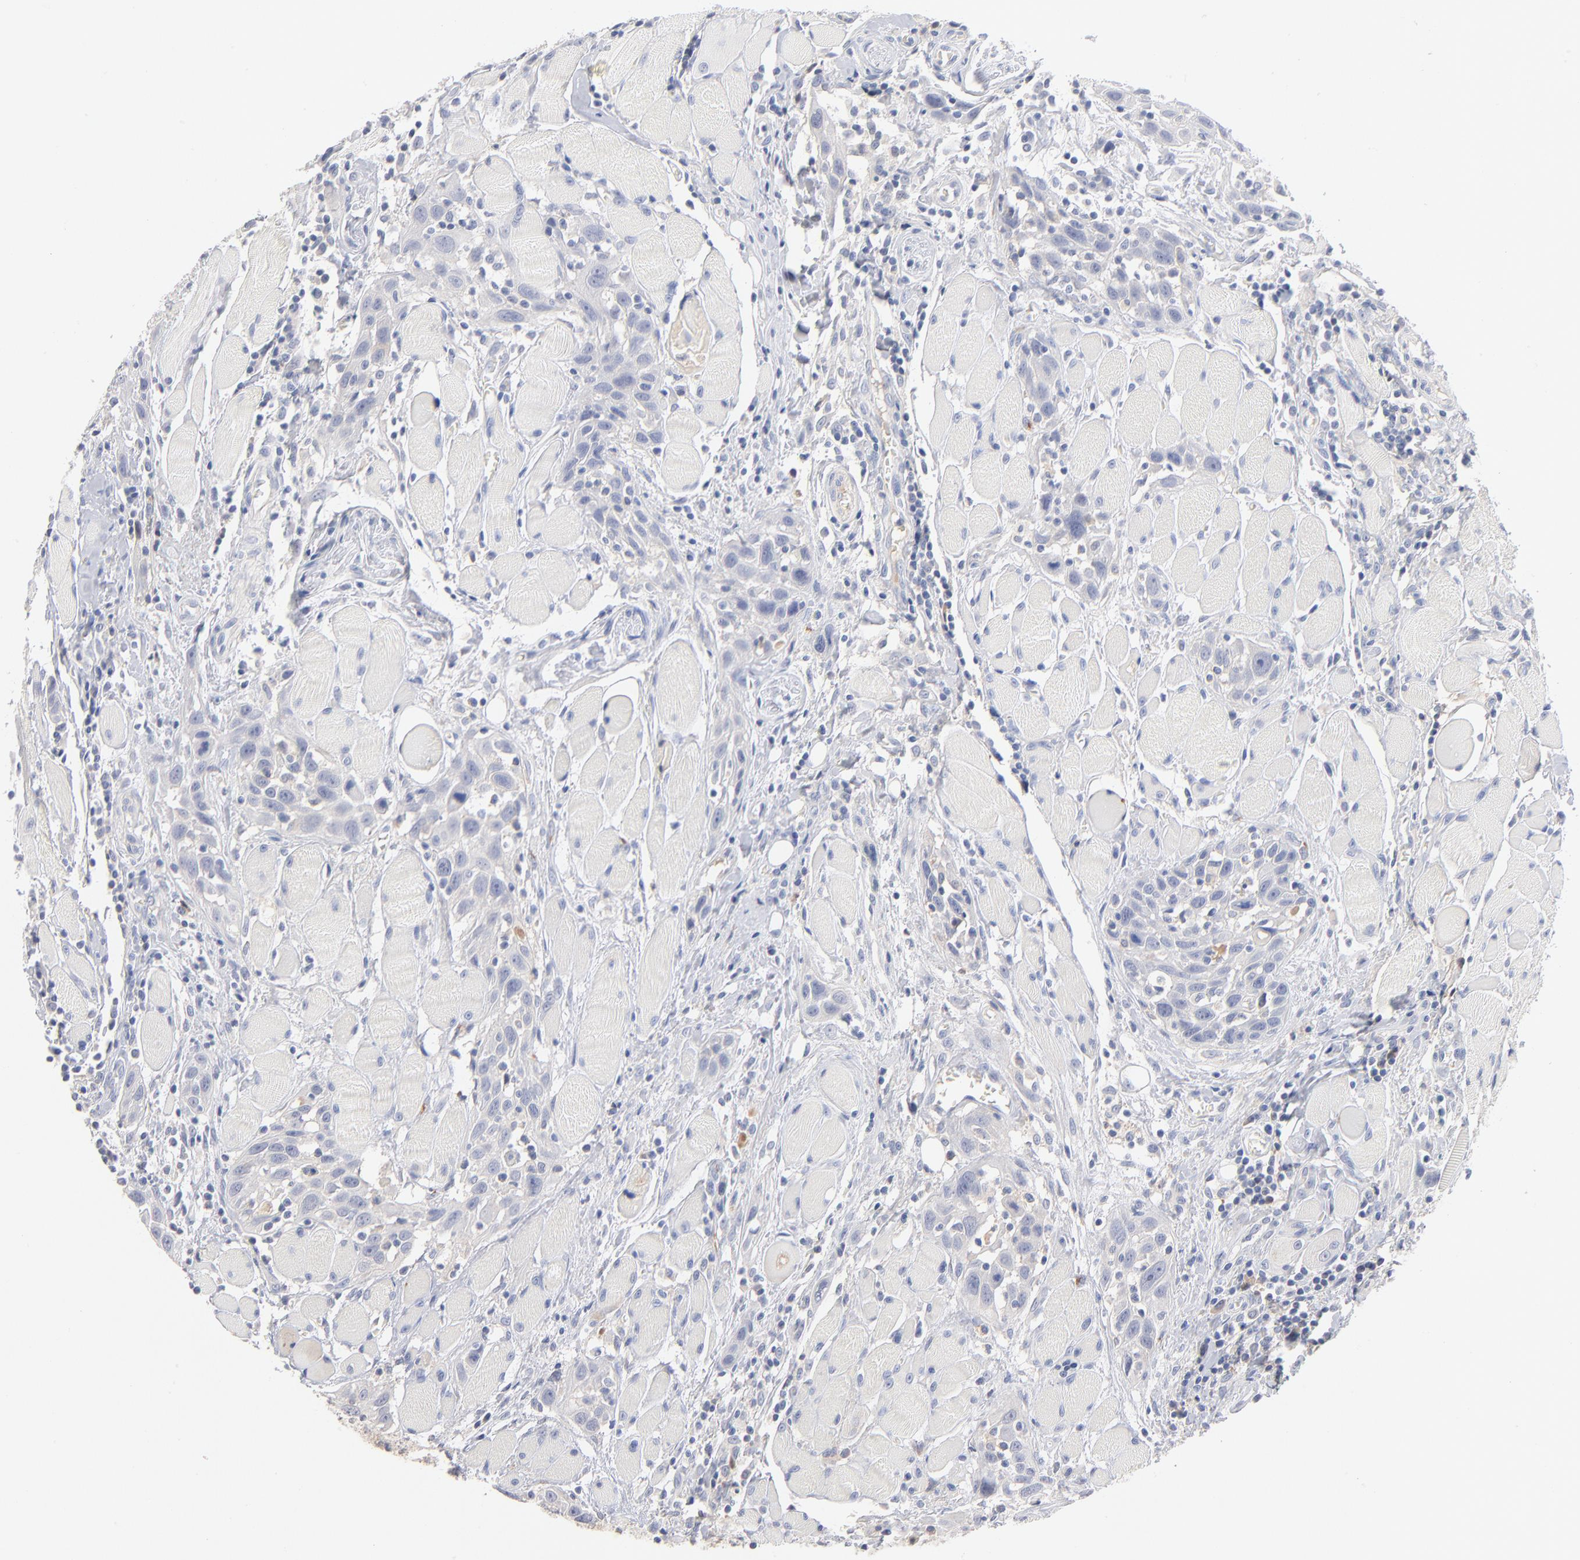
{"staining": {"intensity": "negative", "quantity": "none", "location": "none"}, "tissue": "head and neck cancer", "cell_type": "Tumor cells", "image_type": "cancer", "snomed": [{"axis": "morphology", "description": "Squamous cell carcinoma, NOS"}, {"axis": "topography", "description": "Oral tissue"}, {"axis": "topography", "description": "Head-Neck"}], "caption": "The image displays no staining of tumor cells in squamous cell carcinoma (head and neck).", "gene": "F12", "patient": {"sex": "female", "age": 50}}